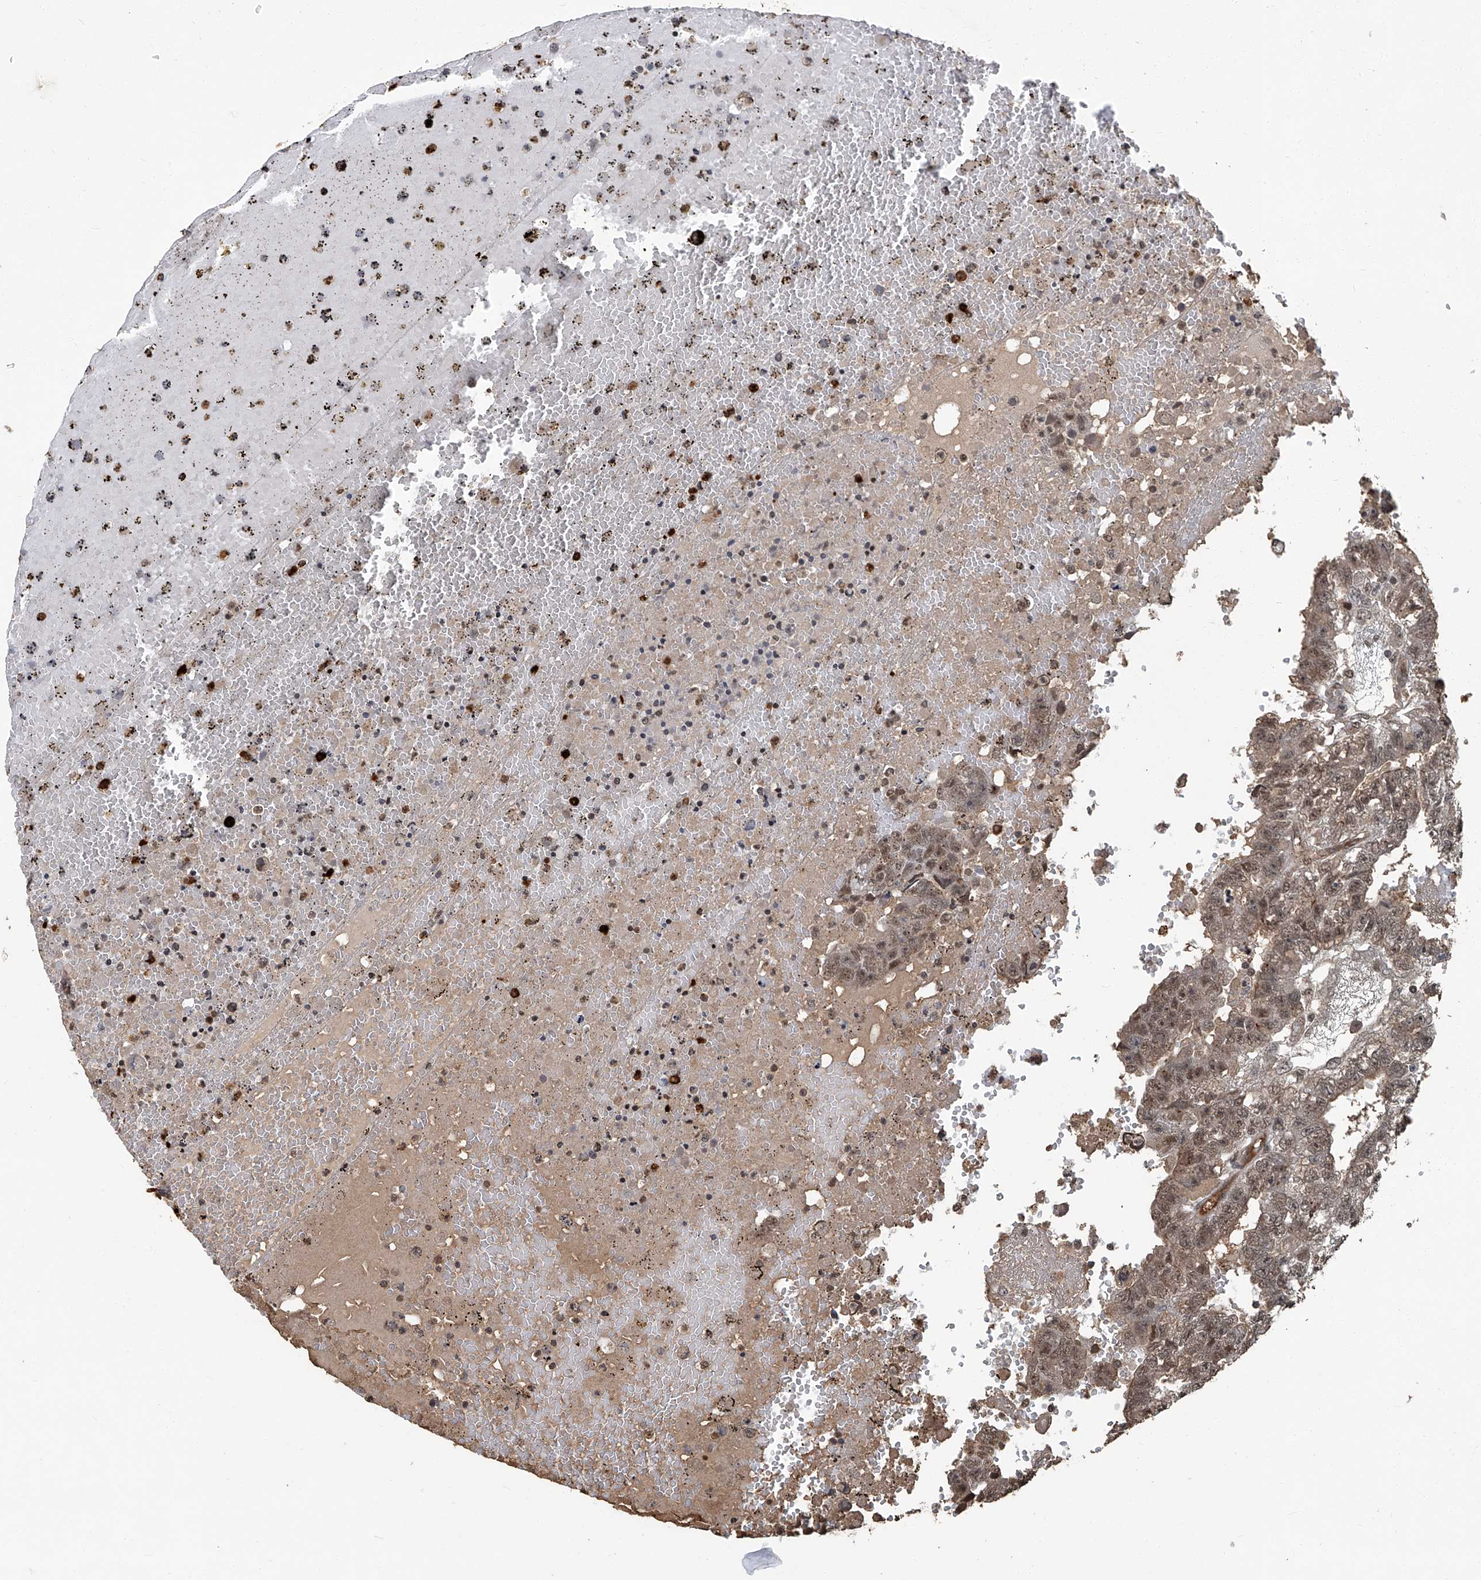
{"staining": {"intensity": "weak", "quantity": ">75%", "location": "cytoplasmic/membranous,nuclear"}, "tissue": "testis cancer", "cell_type": "Tumor cells", "image_type": "cancer", "snomed": [{"axis": "morphology", "description": "Carcinoma, Embryonal, NOS"}, {"axis": "topography", "description": "Testis"}], "caption": "Tumor cells reveal weak cytoplasmic/membranous and nuclear positivity in about >75% of cells in testis embryonal carcinoma.", "gene": "GPR132", "patient": {"sex": "male", "age": 25}}